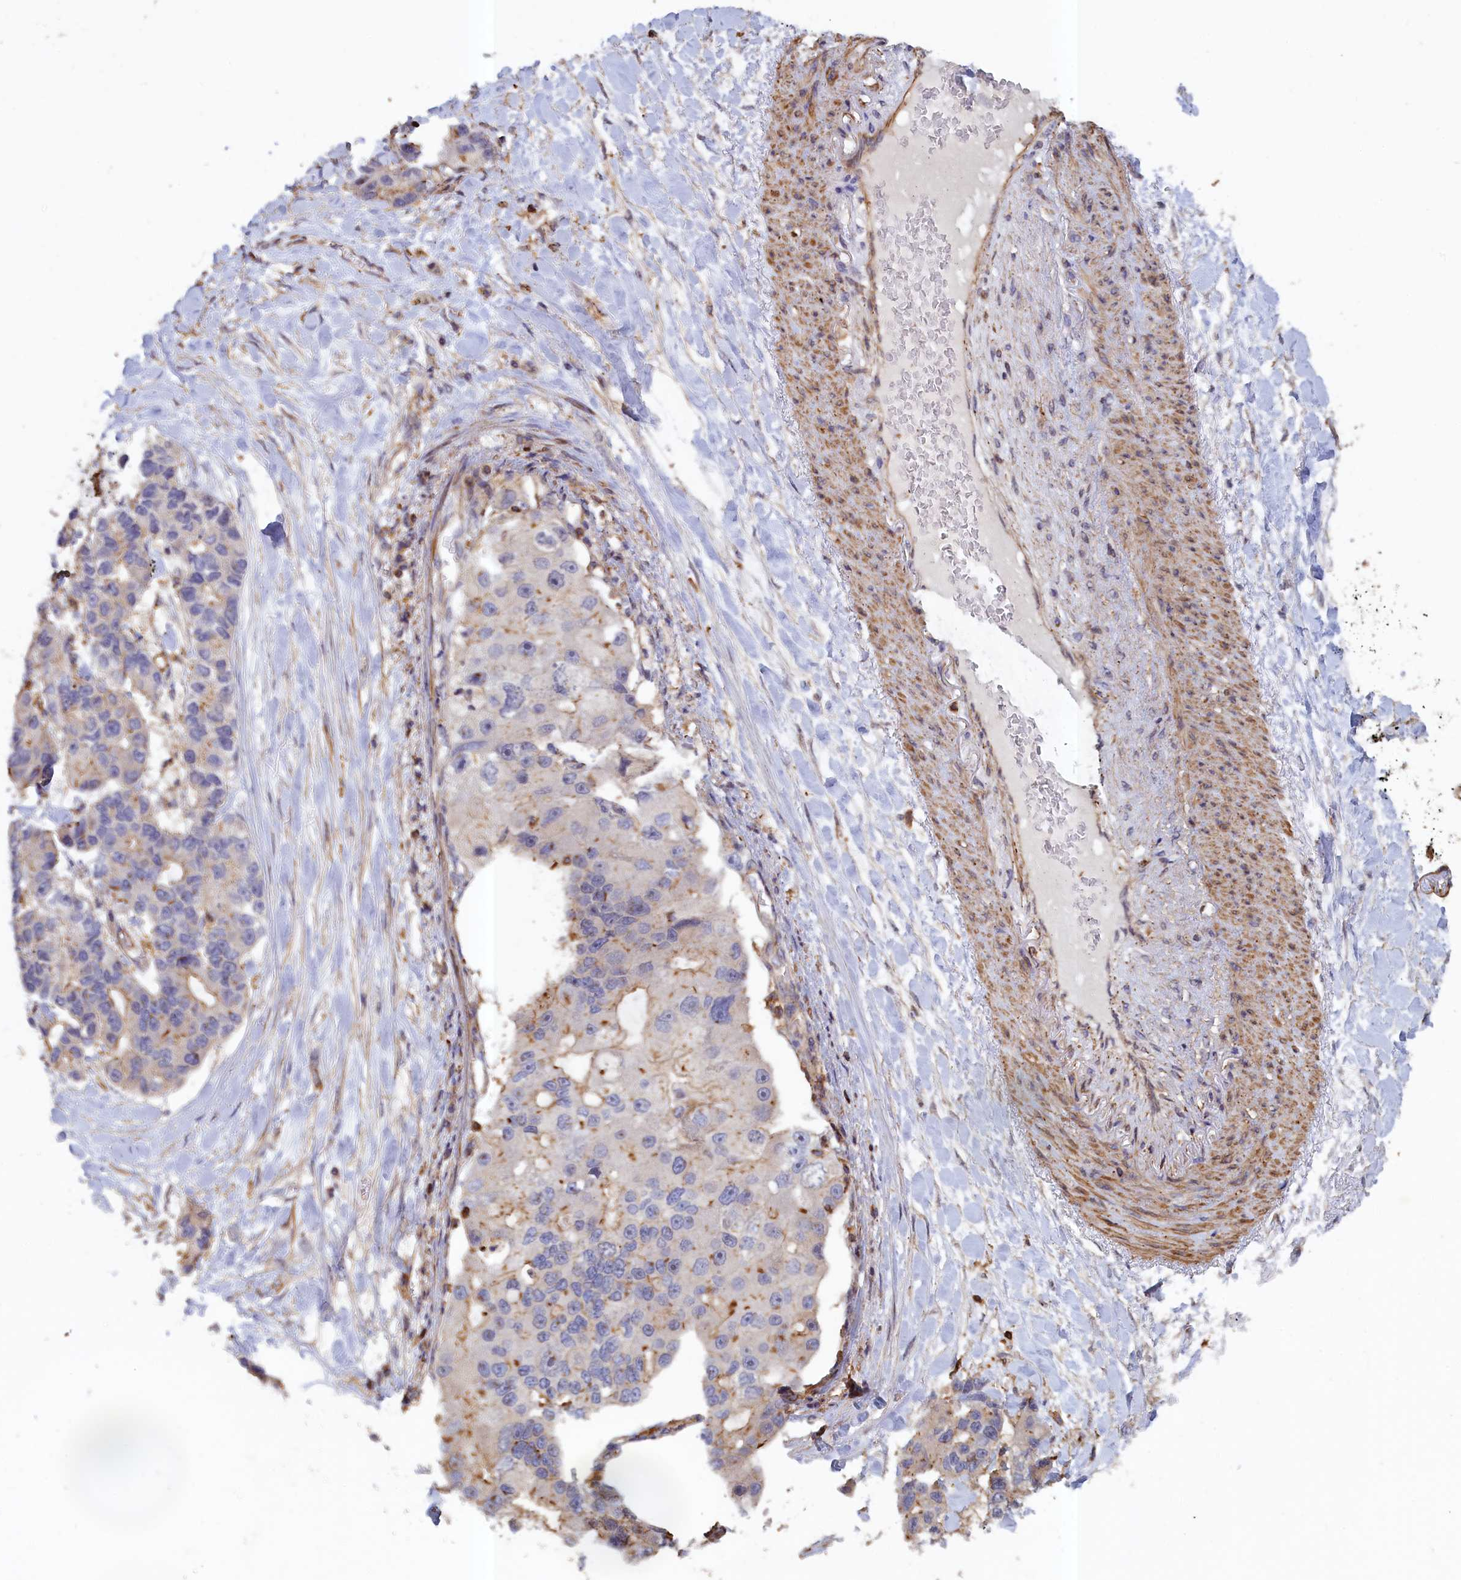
{"staining": {"intensity": "negative", "quantity": "none", "location": "none"}, "tissue": "lung cancer", "cell_type": "Tumor cells", "image_type": "cancer", "snomed": [{"axis": "morphology", "description": "Adenocarcinoma, NOS"}, {"axis": "topography", "description": "Lung"}], "caption": "Protein analysis of lung adenocarcinoma shows no significant positivity in tumor cells. (IHC, brightfield microscopy, high magnification).", "gene": "ANKRD27", "patient": {"sex": "female", "age": 54}}